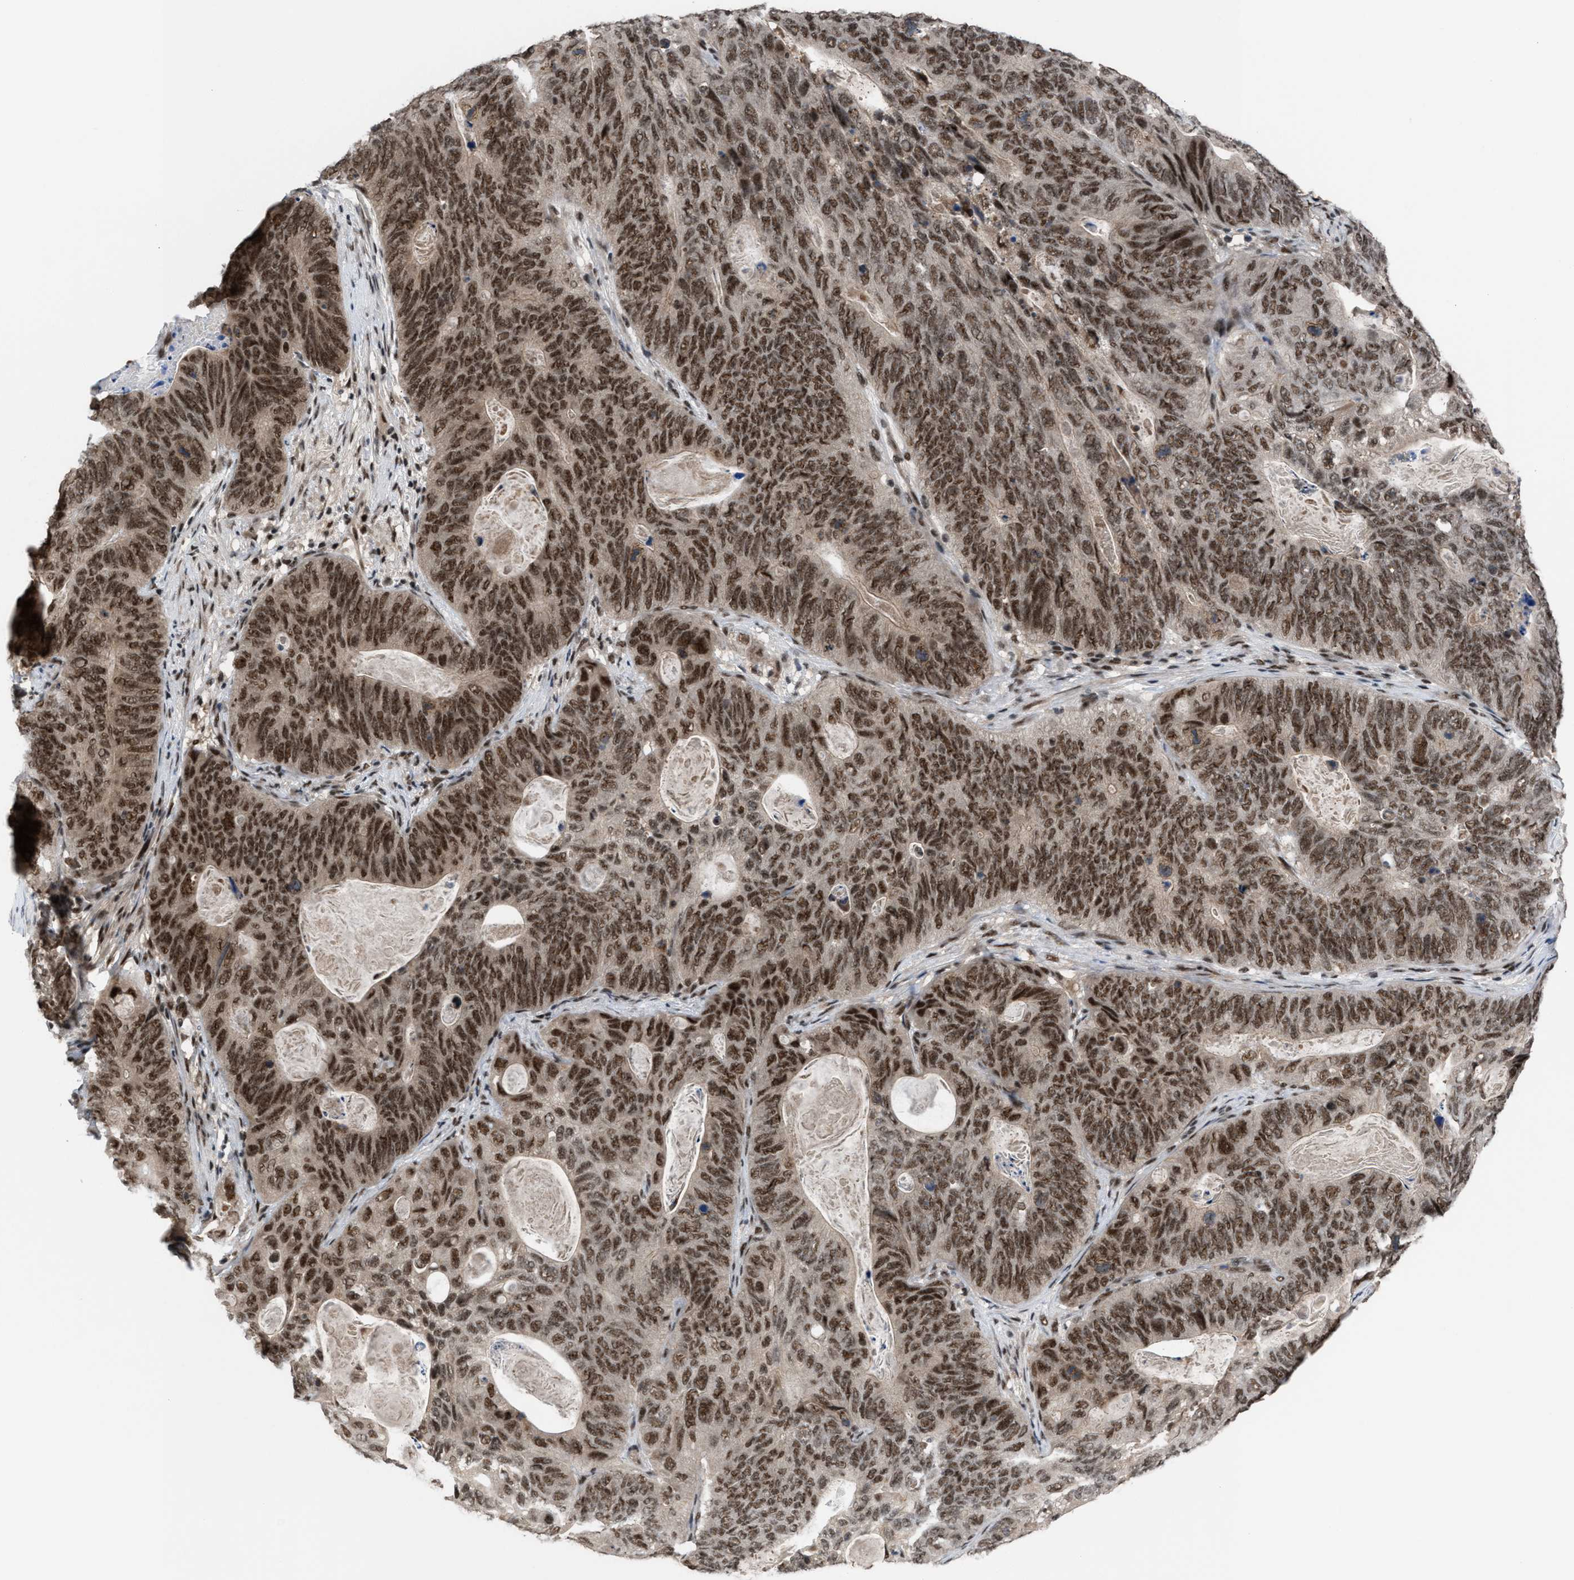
{"staining": {"intensity": "strong", "quantity": ">75%", "location": "nuclear"}, "tissue": "stomach cancer", "cell_type": "Tumor cells", "image_type": "cancer", "snomed": [{"axis": "morphology", "description": "Normal tissue, NOS"}, {"axis": "morphology", "description": "Adenocarcinoma, NOS"}, {"axis": "topography", "description": "Stomach"}], "caption": "Protein positivity by immunohistochemistry exhibits strong nuclear expression in about >75% of tumor cells in stomach cancer (adenocarcinoma).", "gene": "PRPF4", "patient": {"sex": "female", "age": 89}}